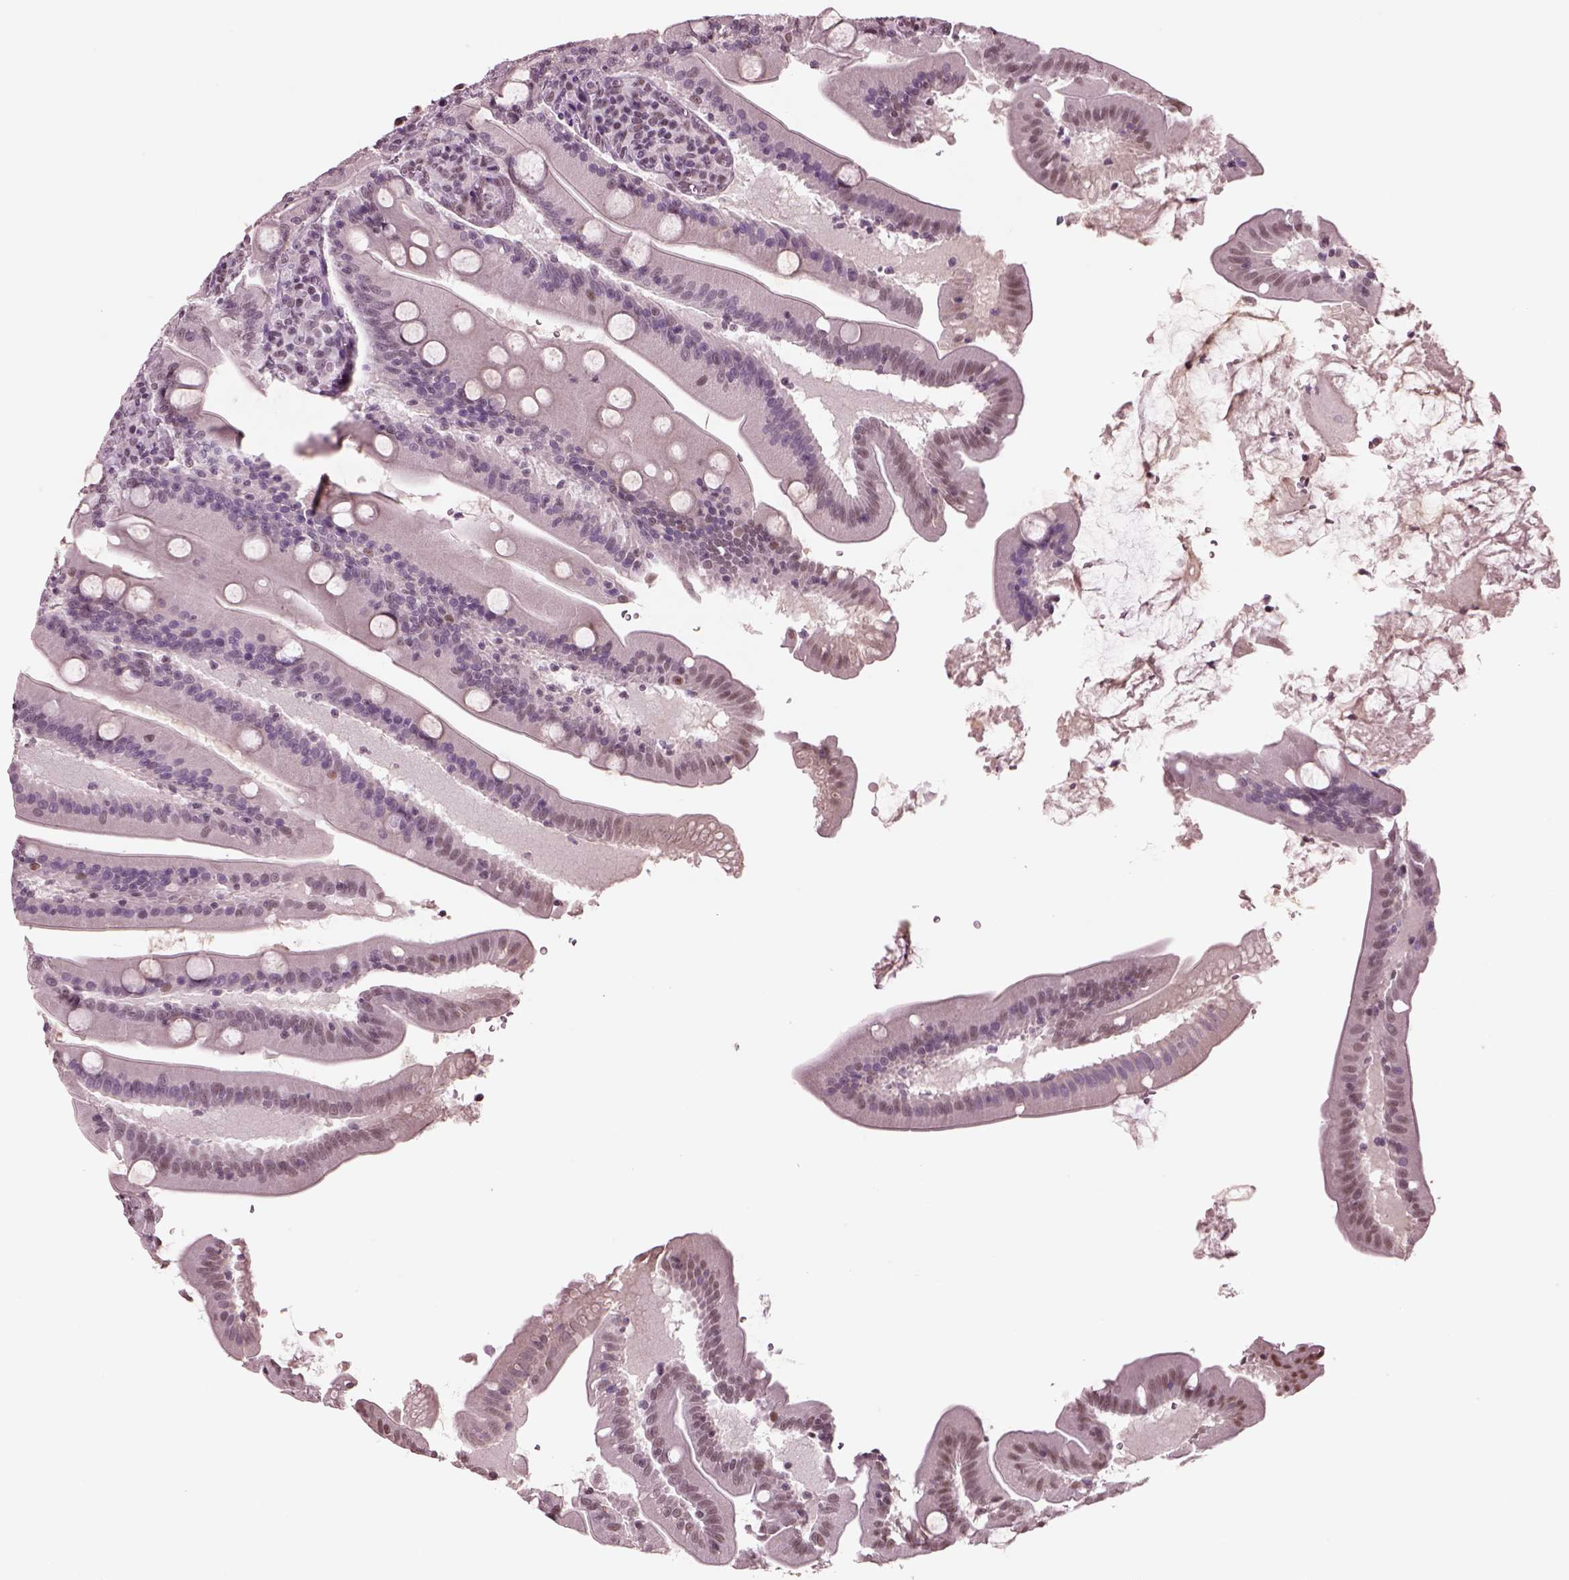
{"staining": {"intensity": "weak", "quantity": "<25%", "location": "nuclear"}, "tissue": "small intestine", "cell_type": "Glandular cells", "image_type": "normal", "snomed": [{"axis": "morphology", "description": "Normal tissue, NOS"}, {"axis": "topography", "description": "Small intestine"}], "caption": "The histopathology image shows no significant expression in glandular cells of small intestine.", "gene": "SEPHS1", "patient": {"sex": "male", "age": 37}}